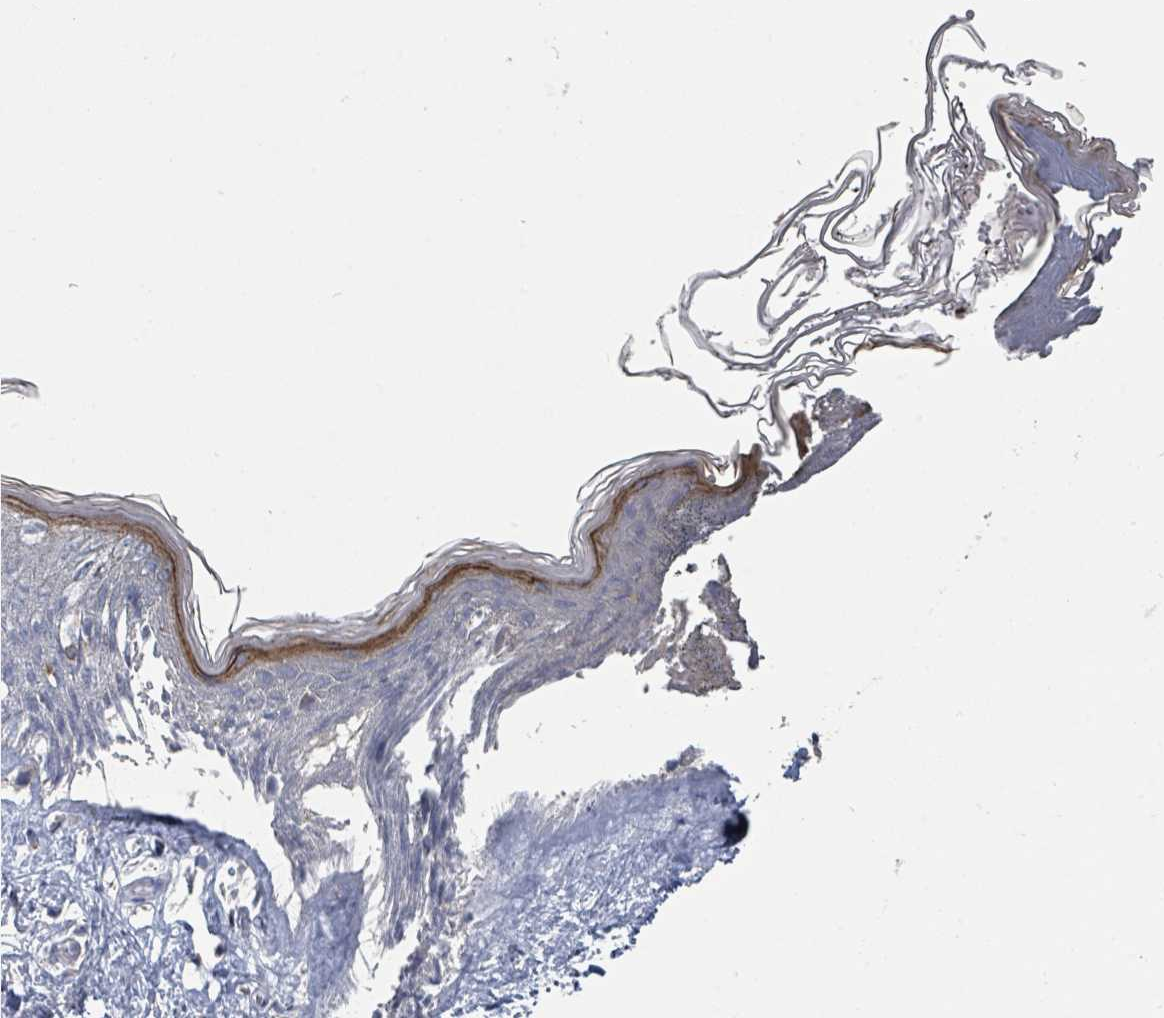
{"staining": {"intensity": "negative", "quantity": "none", "location": "none"}, "tissue": "skin", "cell_type": "Fibroblasts", "image_type": "normal", "snomed": [{"axis": "morphology", "description": "Normal tissue, NOS"}, {"axis": "topography", "description": "Skin"}], "caption": "DAB (3,3'-diaminobenzidine) immunohistochemical staining of unremarkable skin reveals no significant positivity in fibroblasts.", "gene": "SLC9A7", "patient": {"sex": "female", "age": 34}}